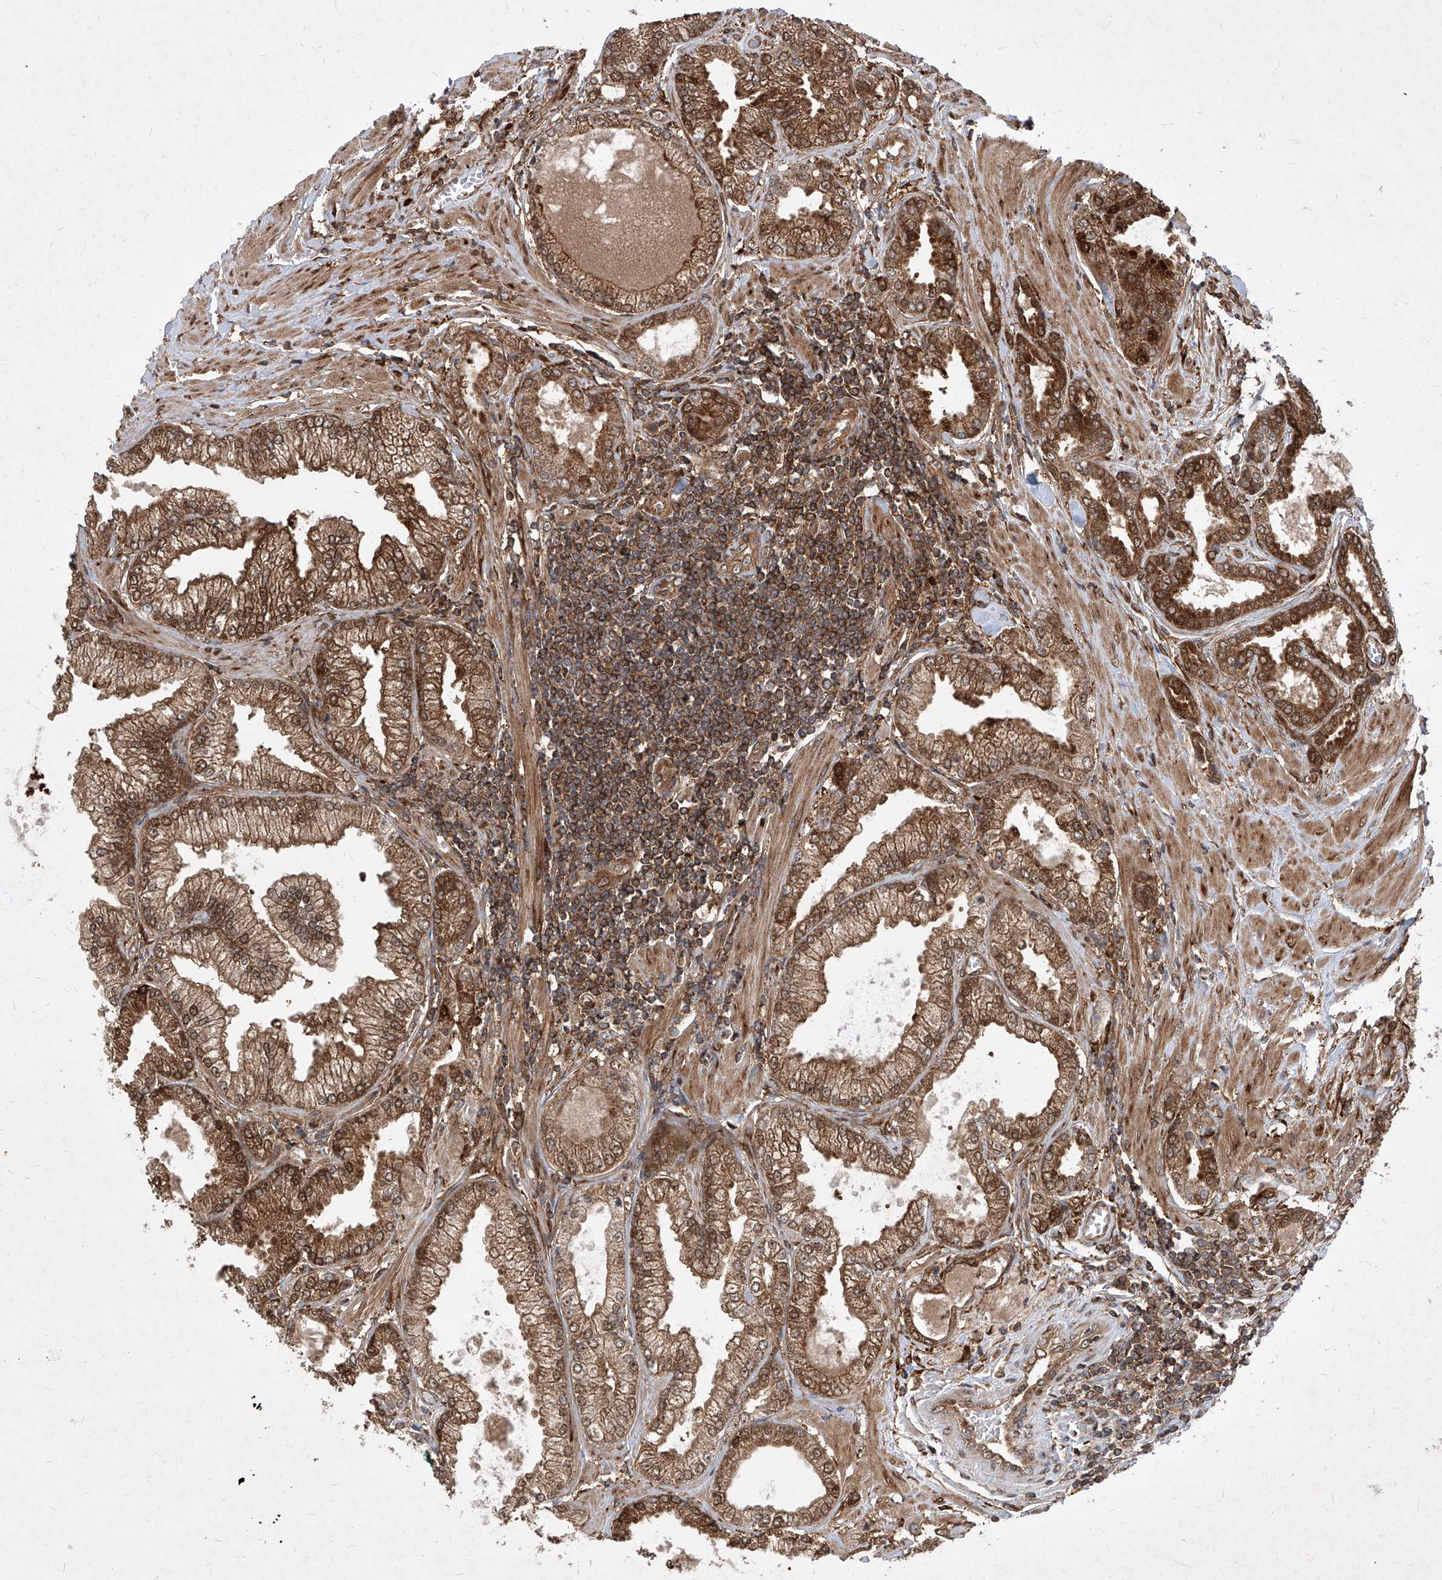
{"staining": {"intensity": "strong", "quantity": ">75%", "location": "cytoplasmic/membranous,nuclear"}, "tissue": "prostate cancer", "cell_type": "Tumor cells", "image_type": "cancer", "snomed": [{"axis": "morphology", "description": "Adenocarcinoma, Low grade"}, {"axis": "topography", "description": "Prostate"}], "caption": "Prostate cancer (low-grade adenocarcinoma) stained with IHC shows strong cytoplasmic/membranous and nuclear positivity in about >75% of tumor cells. The staining was performed using DAB (3,3'-diaminobenzidine) to visualize the protein expression in brown, while the nuclei were stained in blue with hematoxylin (Magnification: 20x).", "gene": "MAGED2", "patient": {"sex": "male", "age": 62}}